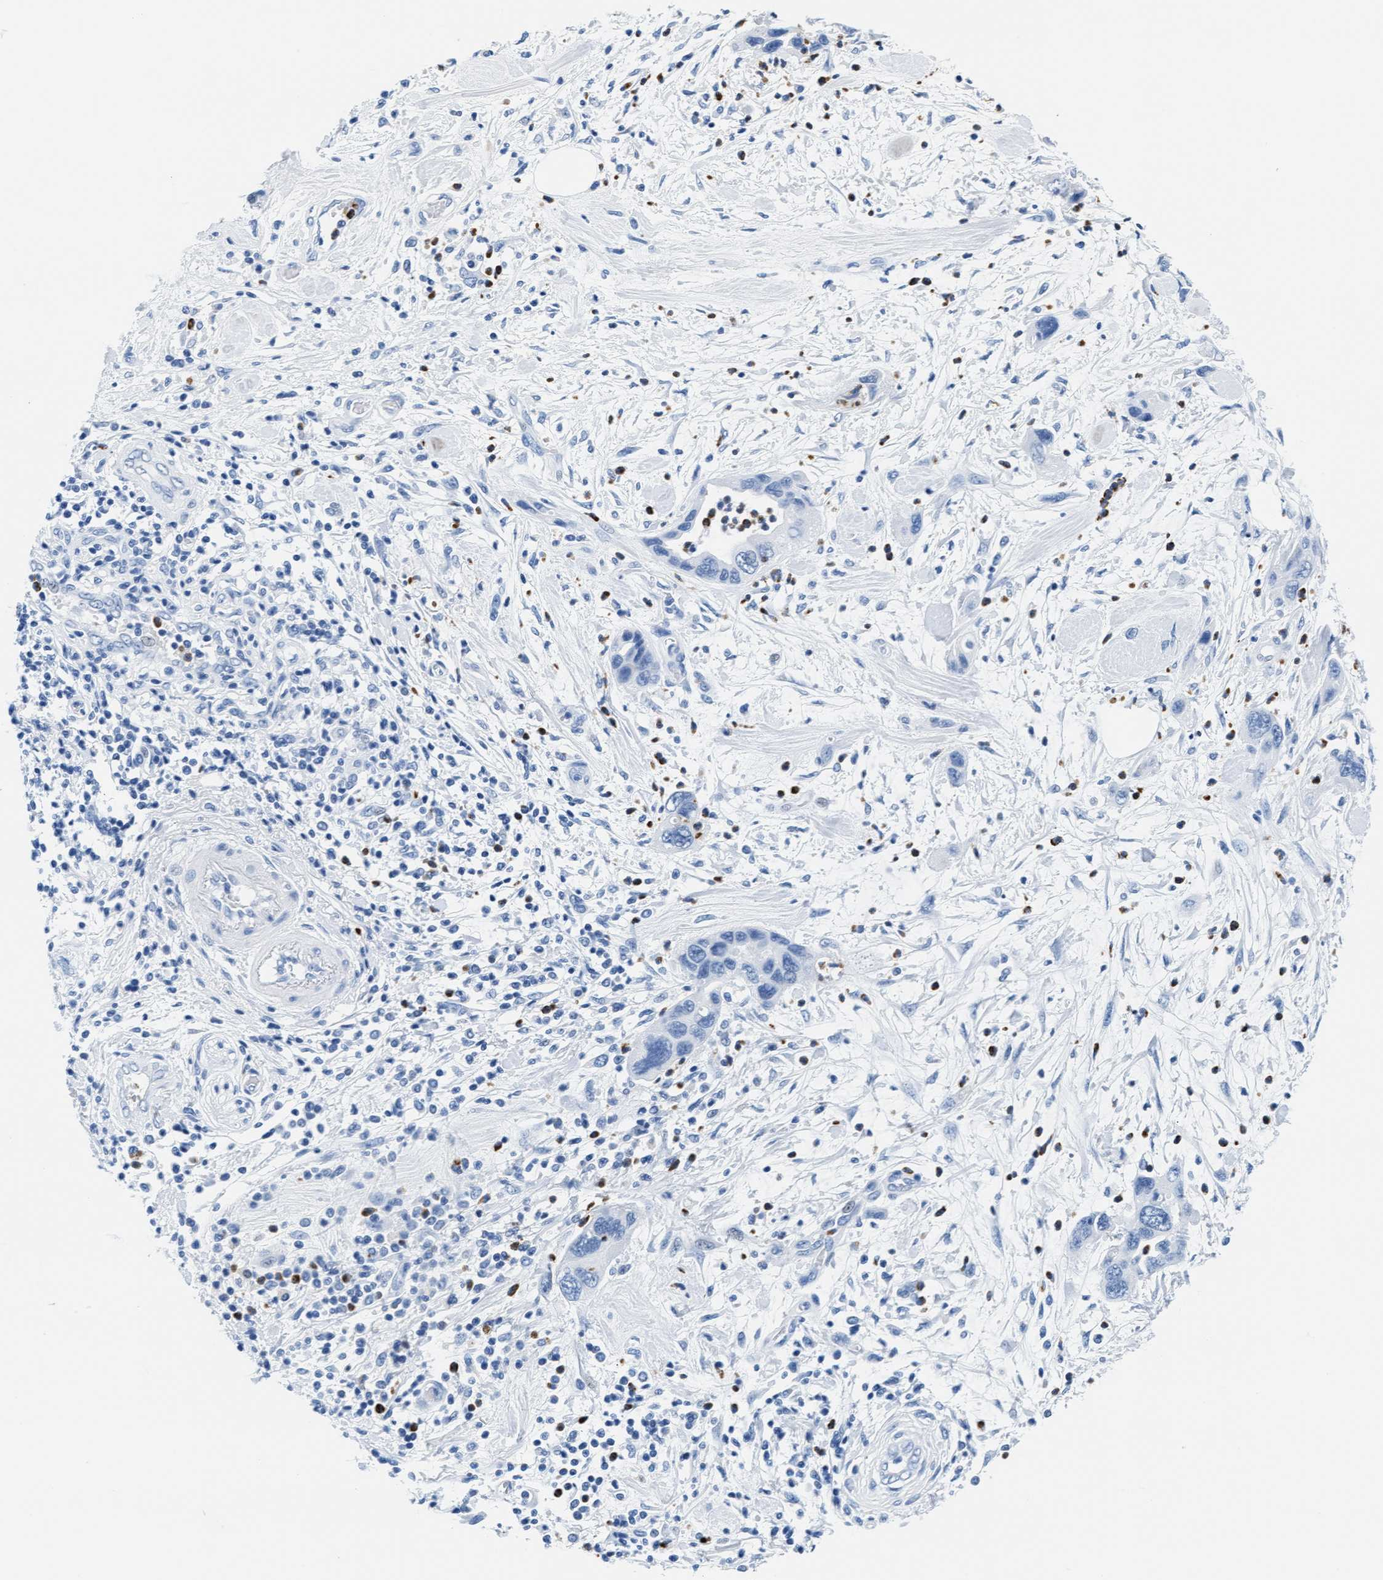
{"staining": {"intensity": "negative", "quantity": "none", "location": "none"}, "tissue": "pancreatic cancer", "cell_type": "Tumor cells", "image_type": "cancer", "snomed": [{"axis": "morphology", "description": "Adenocarcinoma, NOS"}, {"axis": "topography", "description": "Pancreas"}], "caption": "High power microscopy photomicrograph of an IHC histopathology image of pancreatic cancer, revealing no significant positivity in tumor cells.", "gene": "MMP8", "patient": {"sex": "female", "age": 70}}